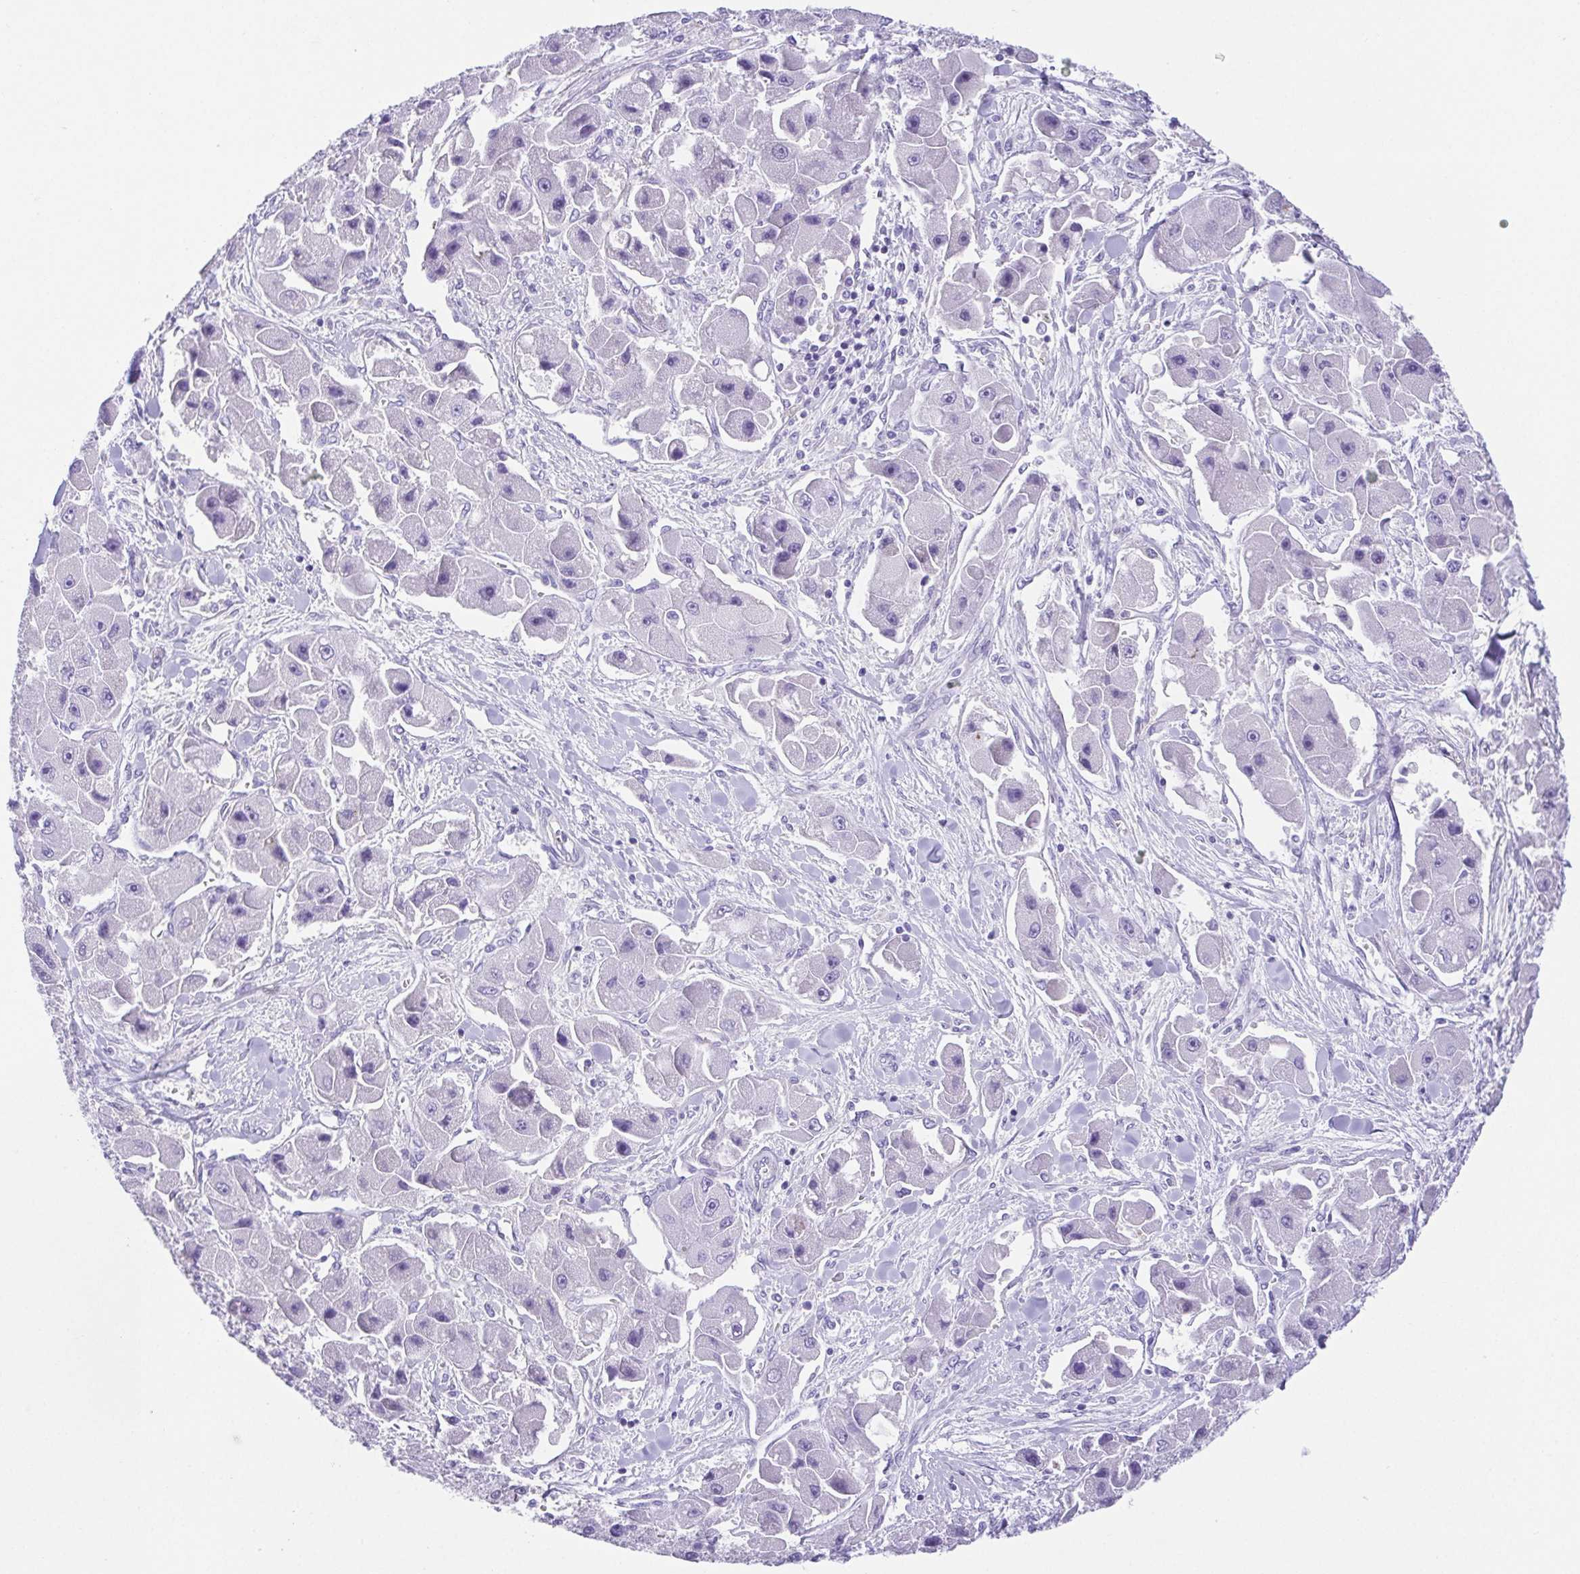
{"staining": {"intensity": "negative", "quantity": "none", "location": "none"}, "tissue": "liver cancer", "cell_type": "Tumor cells", "image_type": "cancer", "snomed": [{"axis": "morphology", "description": "Carcinoma, Hepatocellular, NOS"}, {"axis": "topography", "description": "Liver"}], "caption": "This is an immunohistochemistry (IHC) photomicrograph of liver cancer. There is no positivity in tumor cells.", "gene": "SPATA4", "patient": {"sex": "male", "age": 24}}